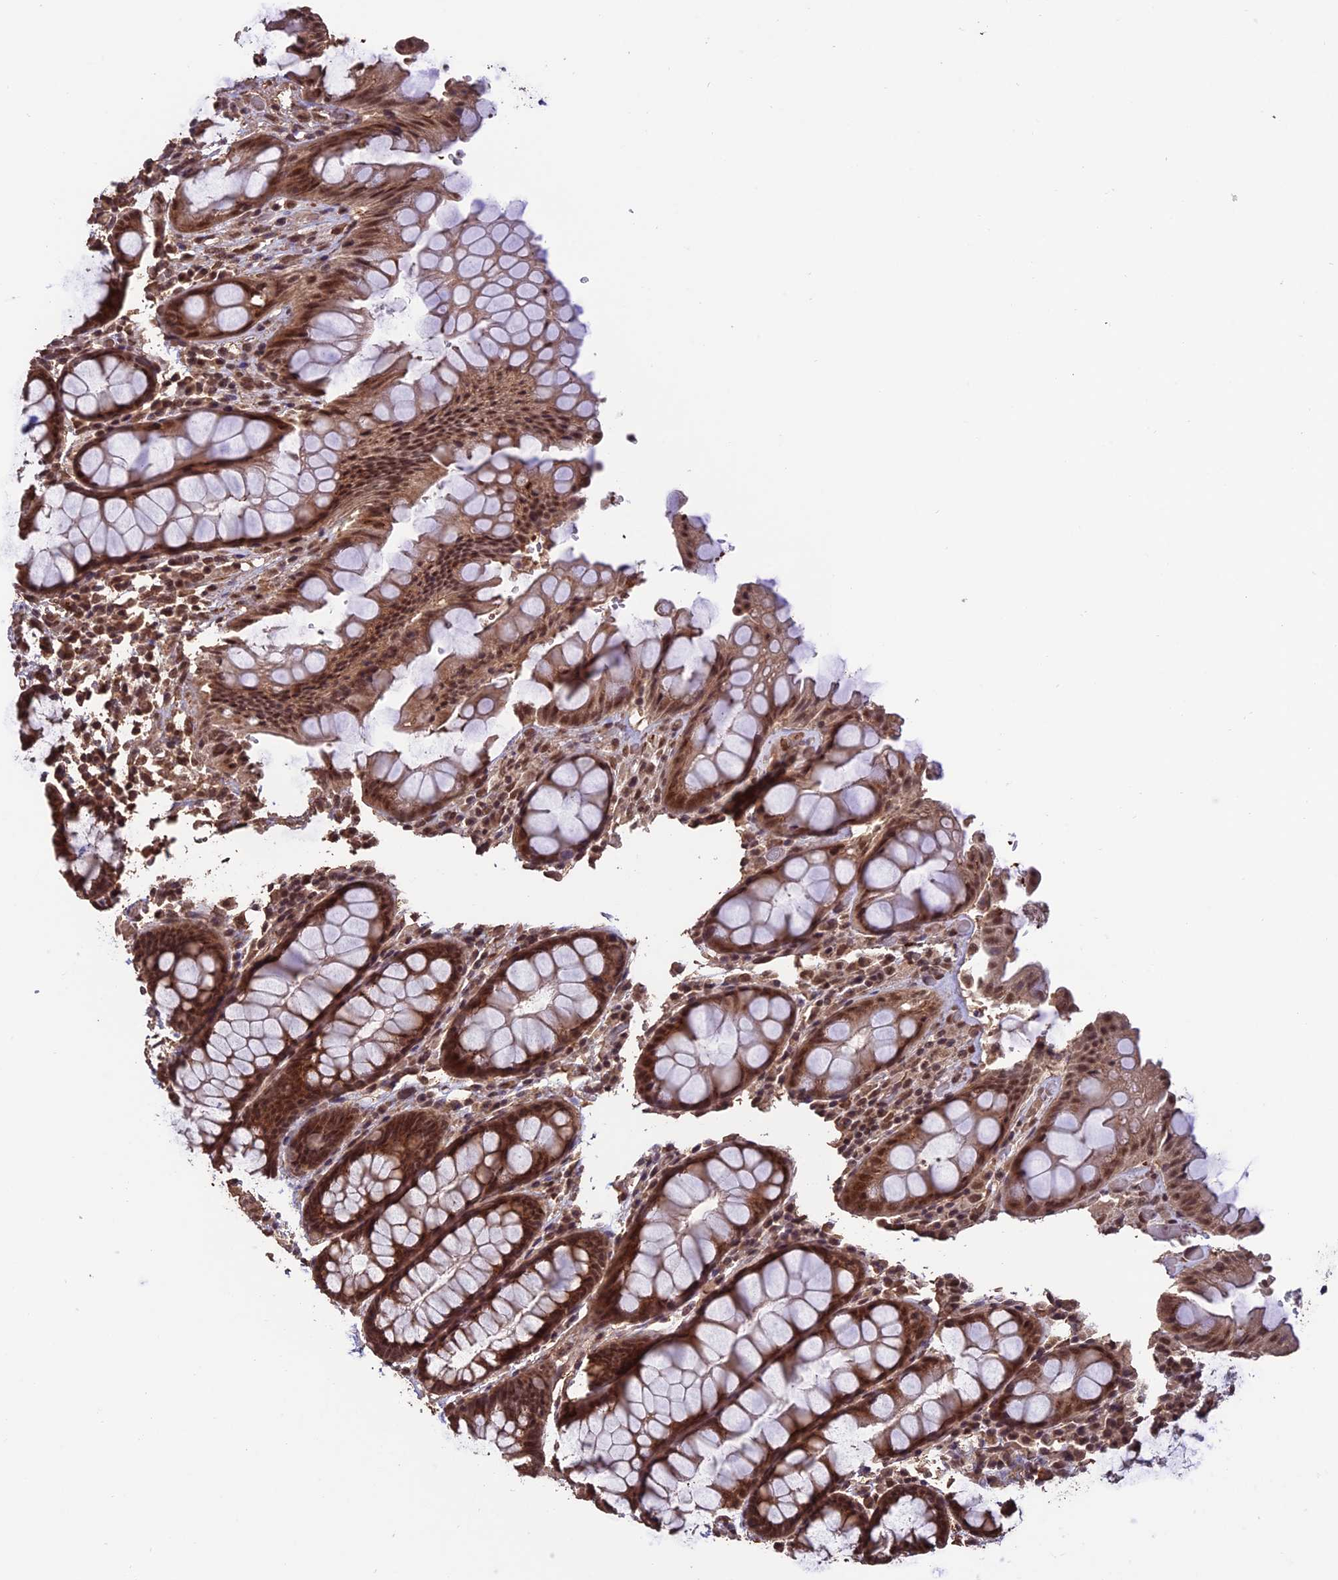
{"staining": {"intensity": "strong", "quantity": ">75%", "location": "nuclear"}, "tissue": "rectum", "cell_type": "Glandular cells", "image_type": "normal", "snomed": [{"axis": "morphology", "description": "Normal tissue, NOS"}, {"axis": "topography", "description": "Rectum"}], "caption": "Protein staining of benign rectum reveals strong nuclear positivity in approximately >75% of glandular cells. (IHC, brightfield microscopy, high magnification).", "gene": "CABIN1", "patient": {"sex": "male", "age": 64}}